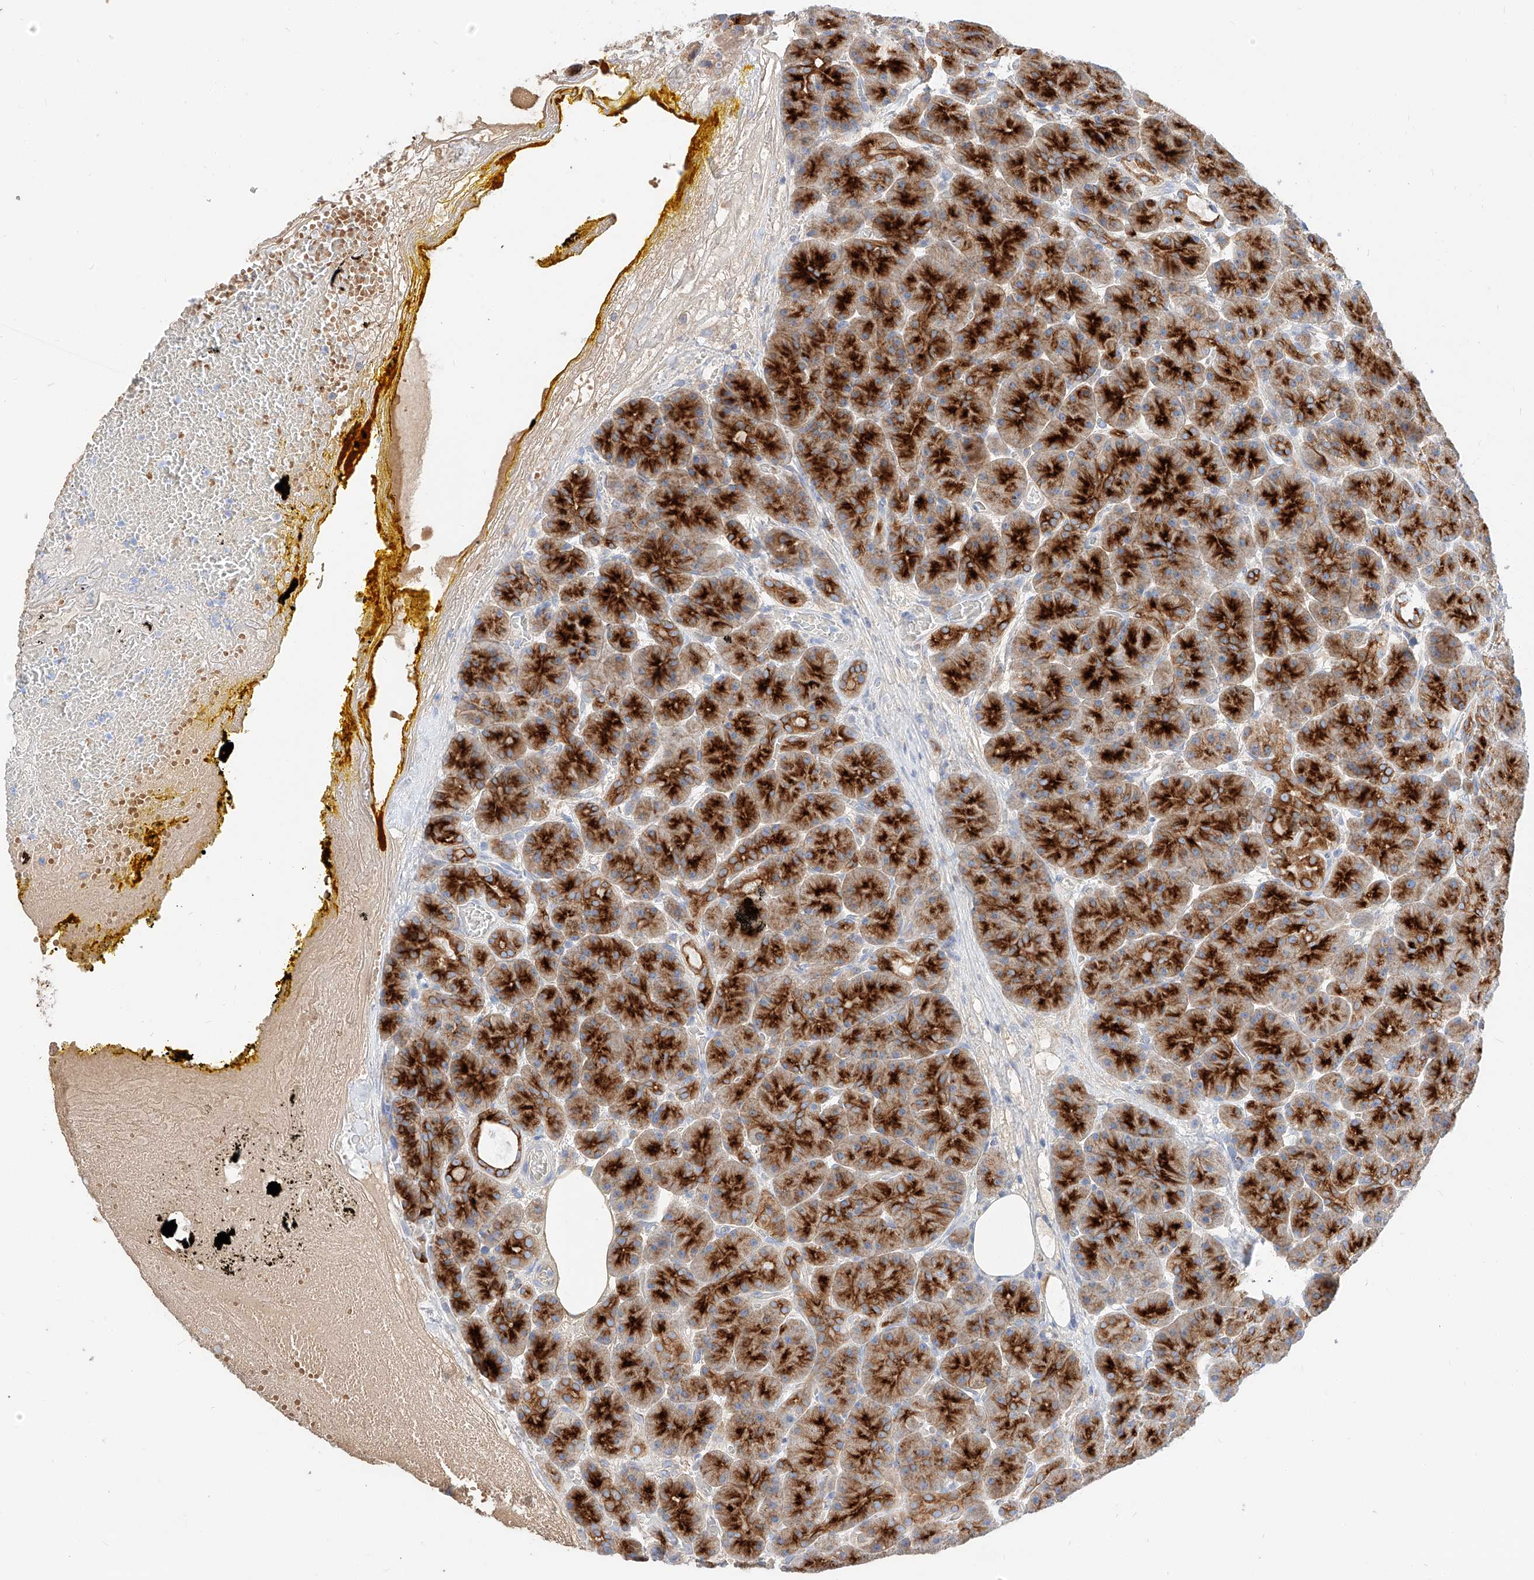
{"staining": {"intensity": "strong", "quantity": ">75%", "location": "cytoplasmic/membranous"}, "tissue": "pancreas", "cell_type": "Exocrine glandular cells", "image_type": "normal", "snomed": [{"axis": "morphology", "description": "Normal tissue, NOS"}, {"axis": "topography", "description": "Pancreas"}], "caption": "The immunohistochemical stain shows strong cytoplasmic/membranous expression in exocrine glandular cells of unremarkable pancreas.", "gene": "MAP7", "patient": {"sex": "male", "age": 63}}